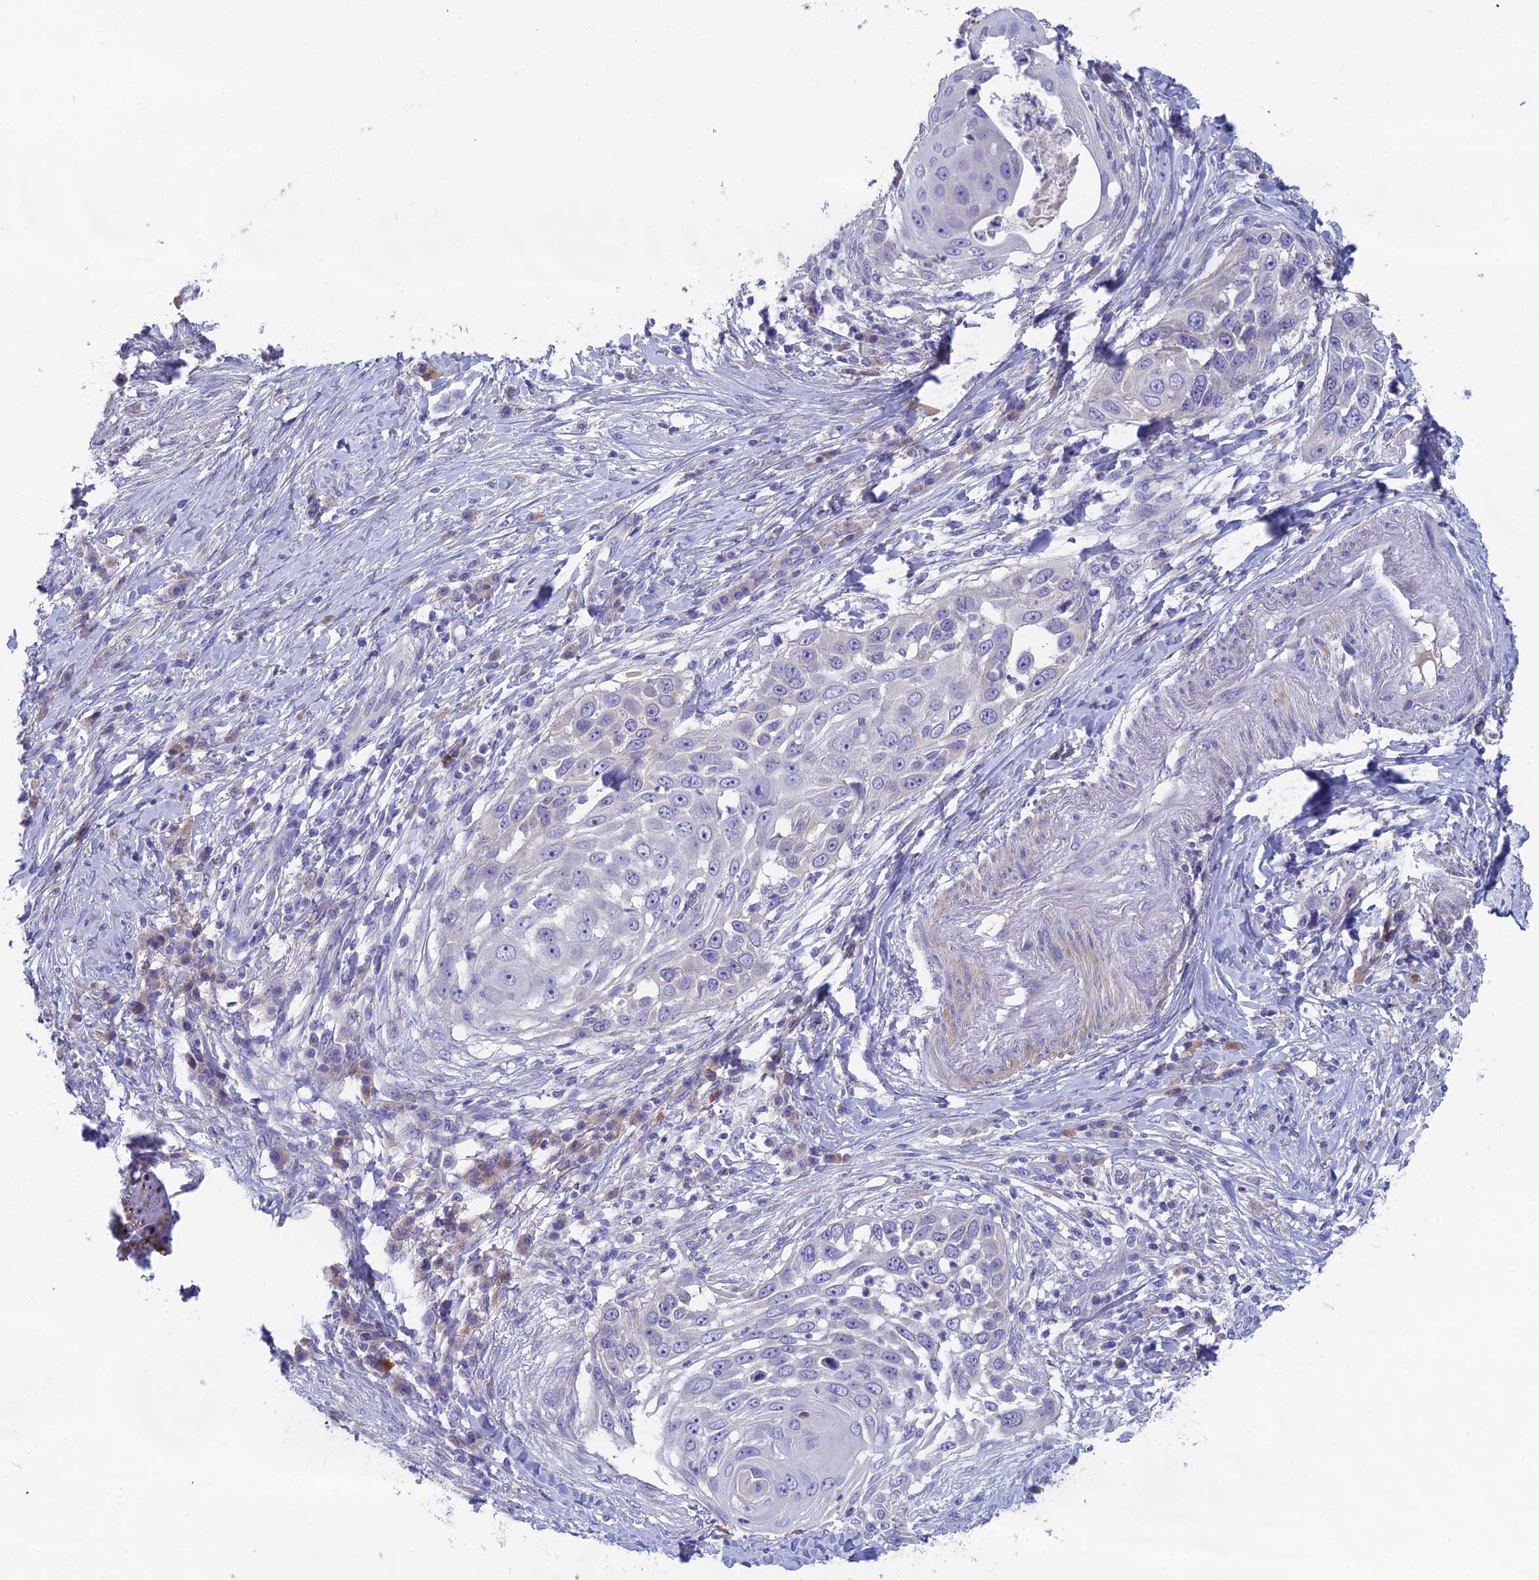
{"staining": {"intensity": "negative", "quantity": "none", "location": "none"}, "tissue": "skin cancer", "cell_type": "Tumor cells", "image_type": "cancer", "snomed": [{"axis": "morphology", "description": "Squamous cell carcinoma, NOS"}, {"axis": "topography", "description": "Skin"}], "caption": "IHC histopathology image of neoplastic tissue: human skin squamous cell carcinoma stained with DAB (3,3'-diaminobenzidine) exhibits no significant protein positivity in tumor cells. (Brightfield microscopy of DAB immunohistochemistry at high magnification).", "gene": "XPO7", "patient": {"sex": "female", "age": 44}}